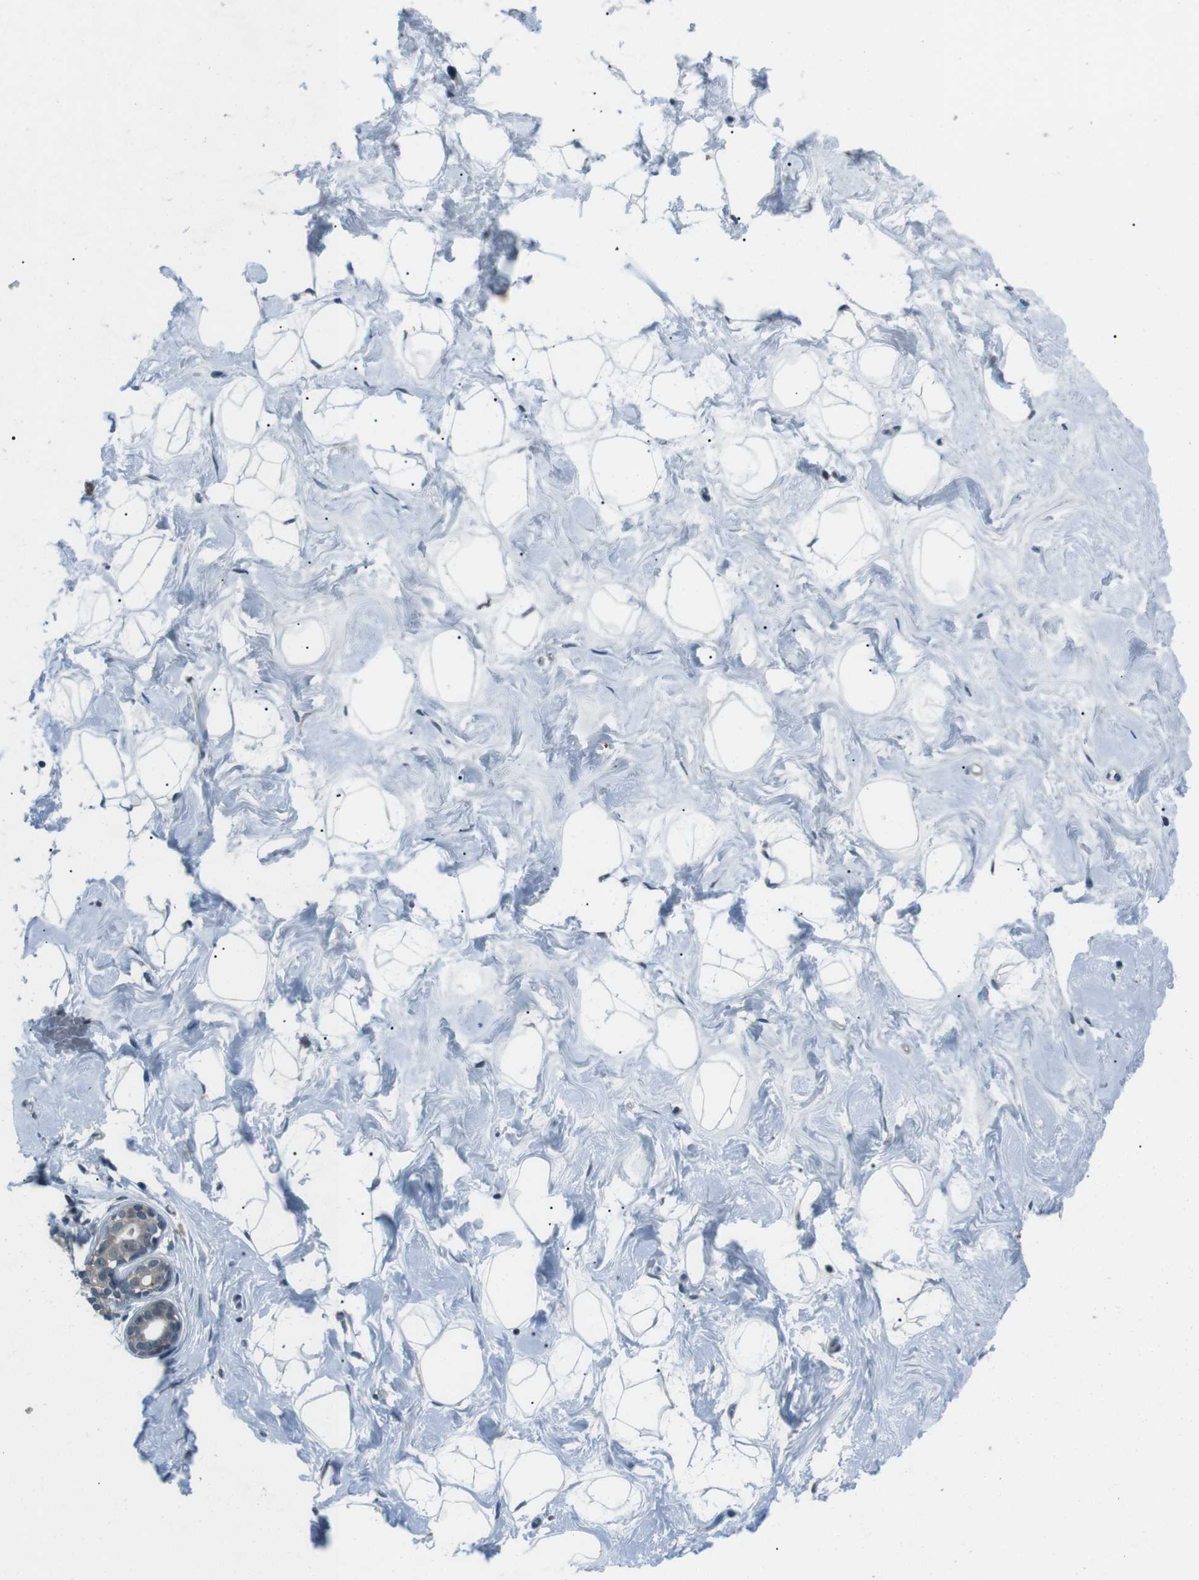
{"staining": {"intensity": "negative", "quantity": "none", "location": "none"}, "tissue": "breast", "cell_type": "Adipocytes", "image_type": "normal", "snomed": [{"axis": "morphology", "description": "Normal tissue, NOS"}, {"axis": "topography", "description": "Breast"}], "caption": "An IHC photomicrograph of normal breast is shown. There is no staining in adipocytes of breast.", "gene": "LRIG2", "patient": {"sex": "female", "age": 23}}